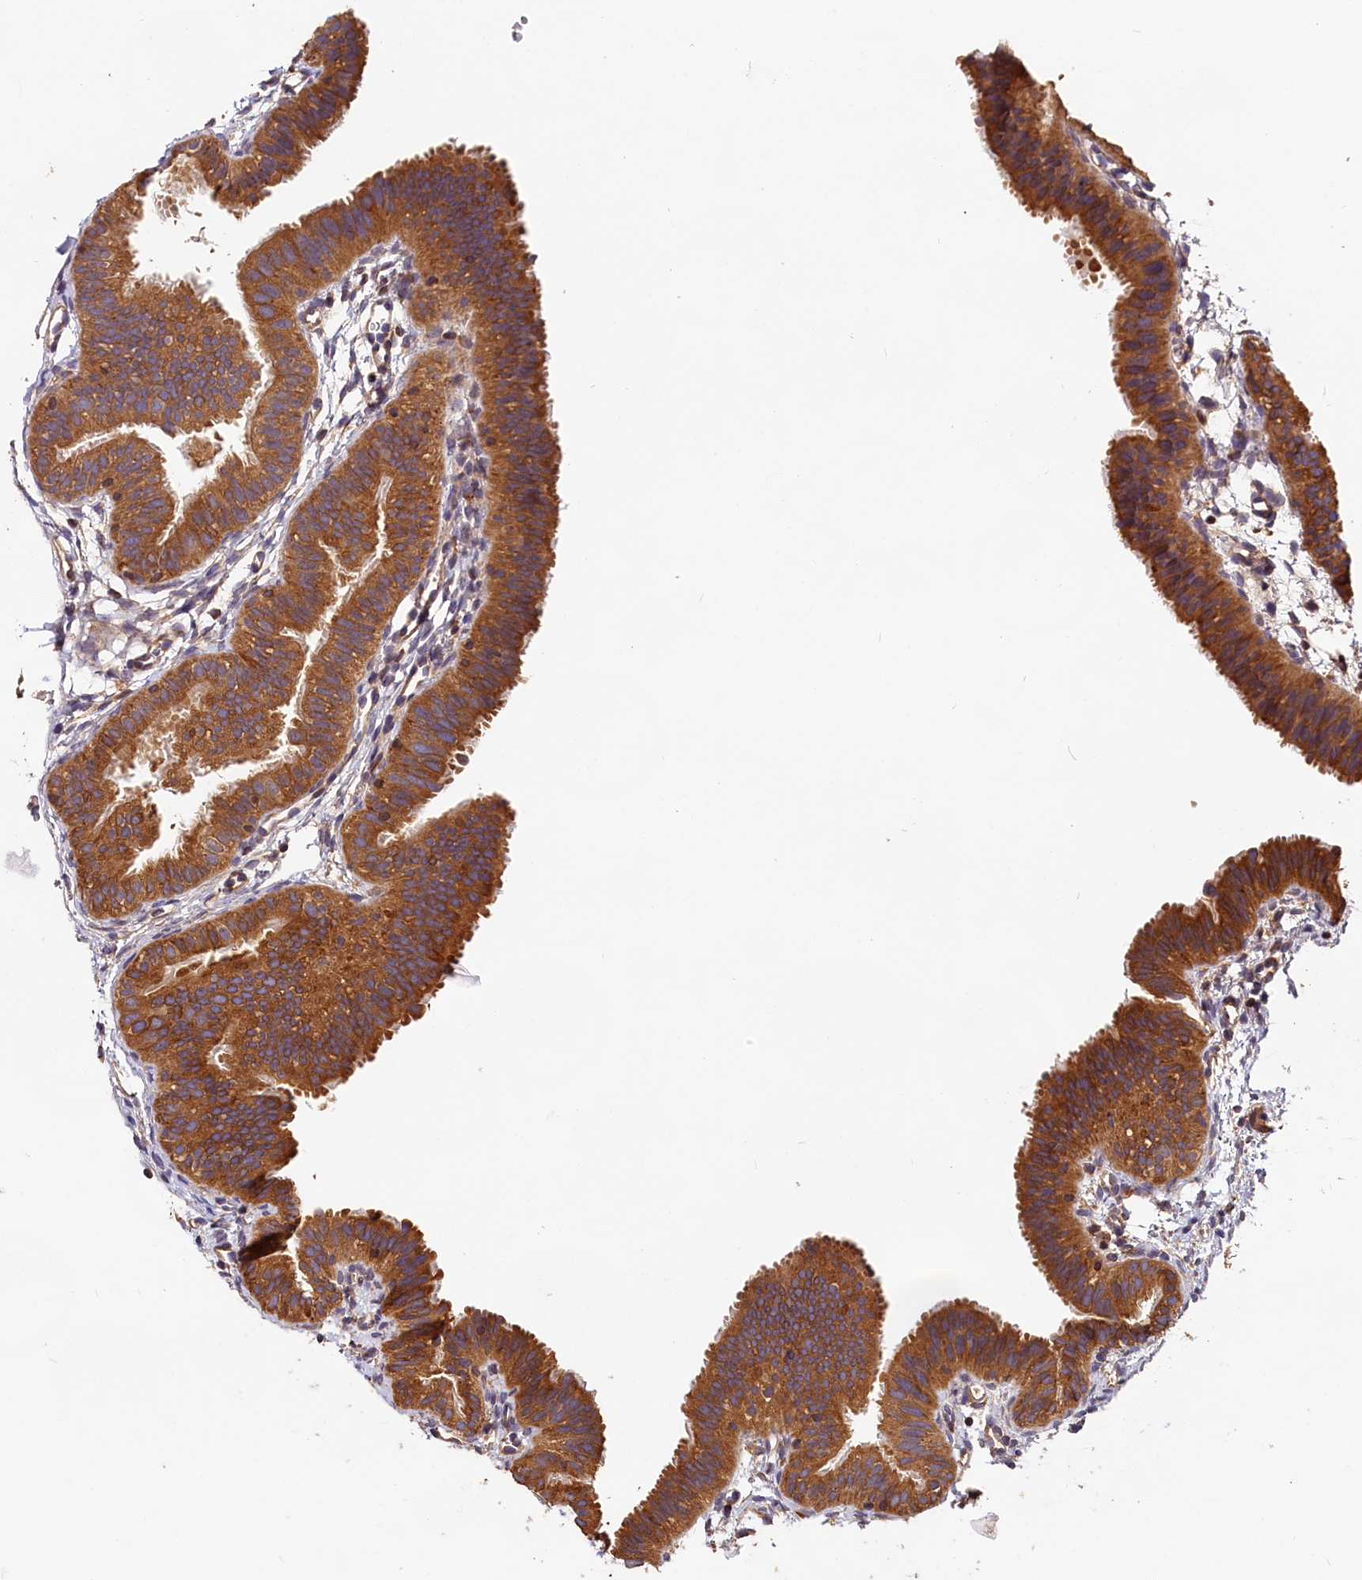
{"staining": {"intensity": "moderate", "quantity": ">75%", "location": "cytoplasmic/membranous"}, "tissue": "fallopian tube", "cell_type": "Glandular cells", "image_type": "normal", "snomed": [{"axis": "morphology", "description": "Normal tissue, NOS"}, {"axis": "topography", "description": "Fallopian tube"}], "caption": "Benign fallopian tube was stained to show a protein in brown. There is medium levels of moderate cytoplasmic/membranous expression in about >75% of glandular cells. (Brightfield microscopy of DAB IHC at high magnification).", "gene": "HMOX2", "patient": {"sex": "female", "age": 35}}